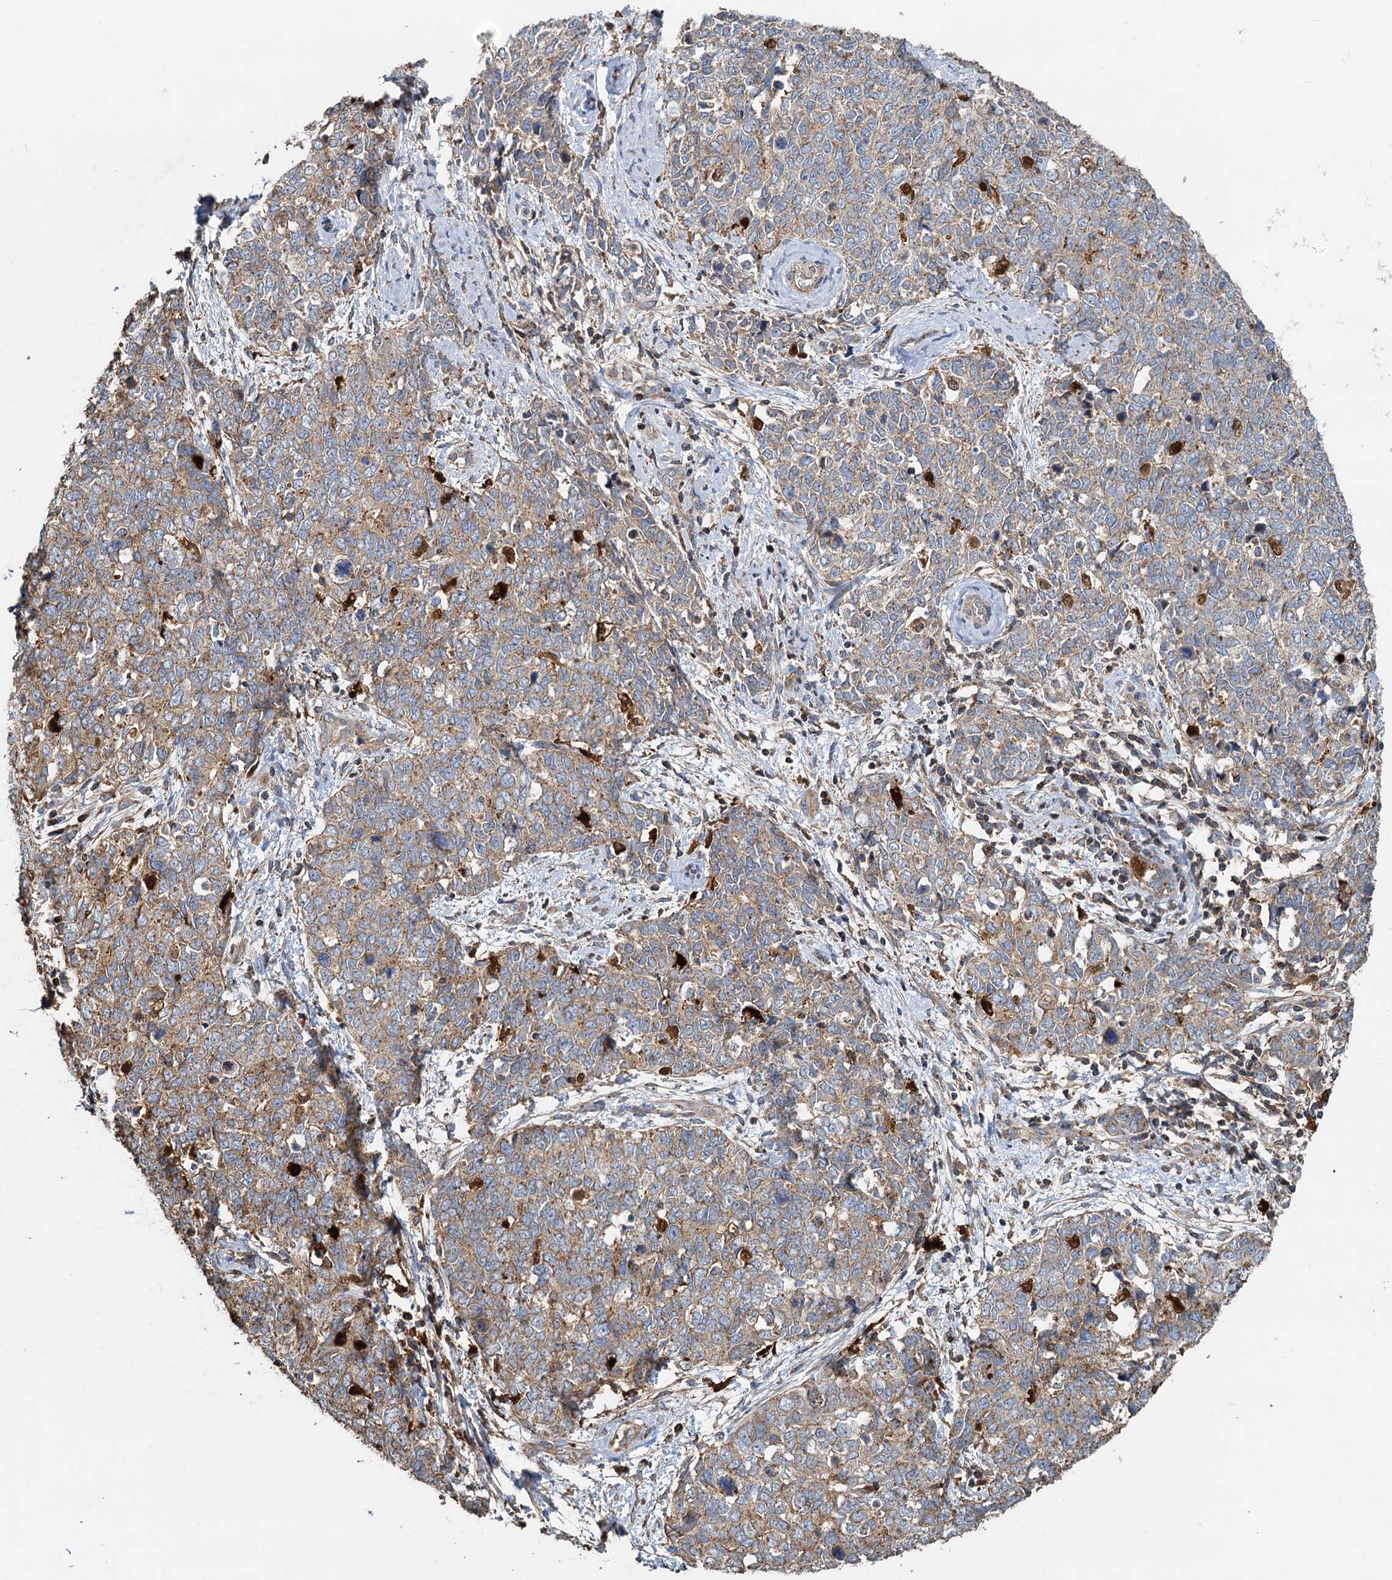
{"staining": {"intensity": "weak", "quantity": ">75%", "location": "cytoplasmic/membranous"}, "tissue": "cervical cancer", "cell_type": "Tumor cells", "image_type": "cancer", "snomed": [{"axis": "morphology", "description": "Squamous cell carcinoma, NOS"}, {"axis": "topography", "description": "Cervix"}], "caption": "Protein expression analysis of cervical cancer (squamous cell carcinoma) reveals weak cytoplasmic/membranous expression in approximately >75% of tumor cells. (DAB (3,3'-diaminobenzidine) IHC with brightfield microscopy, high magnification).", "gene": "SDS", "patient": {"sex": "female", "age": 63}}